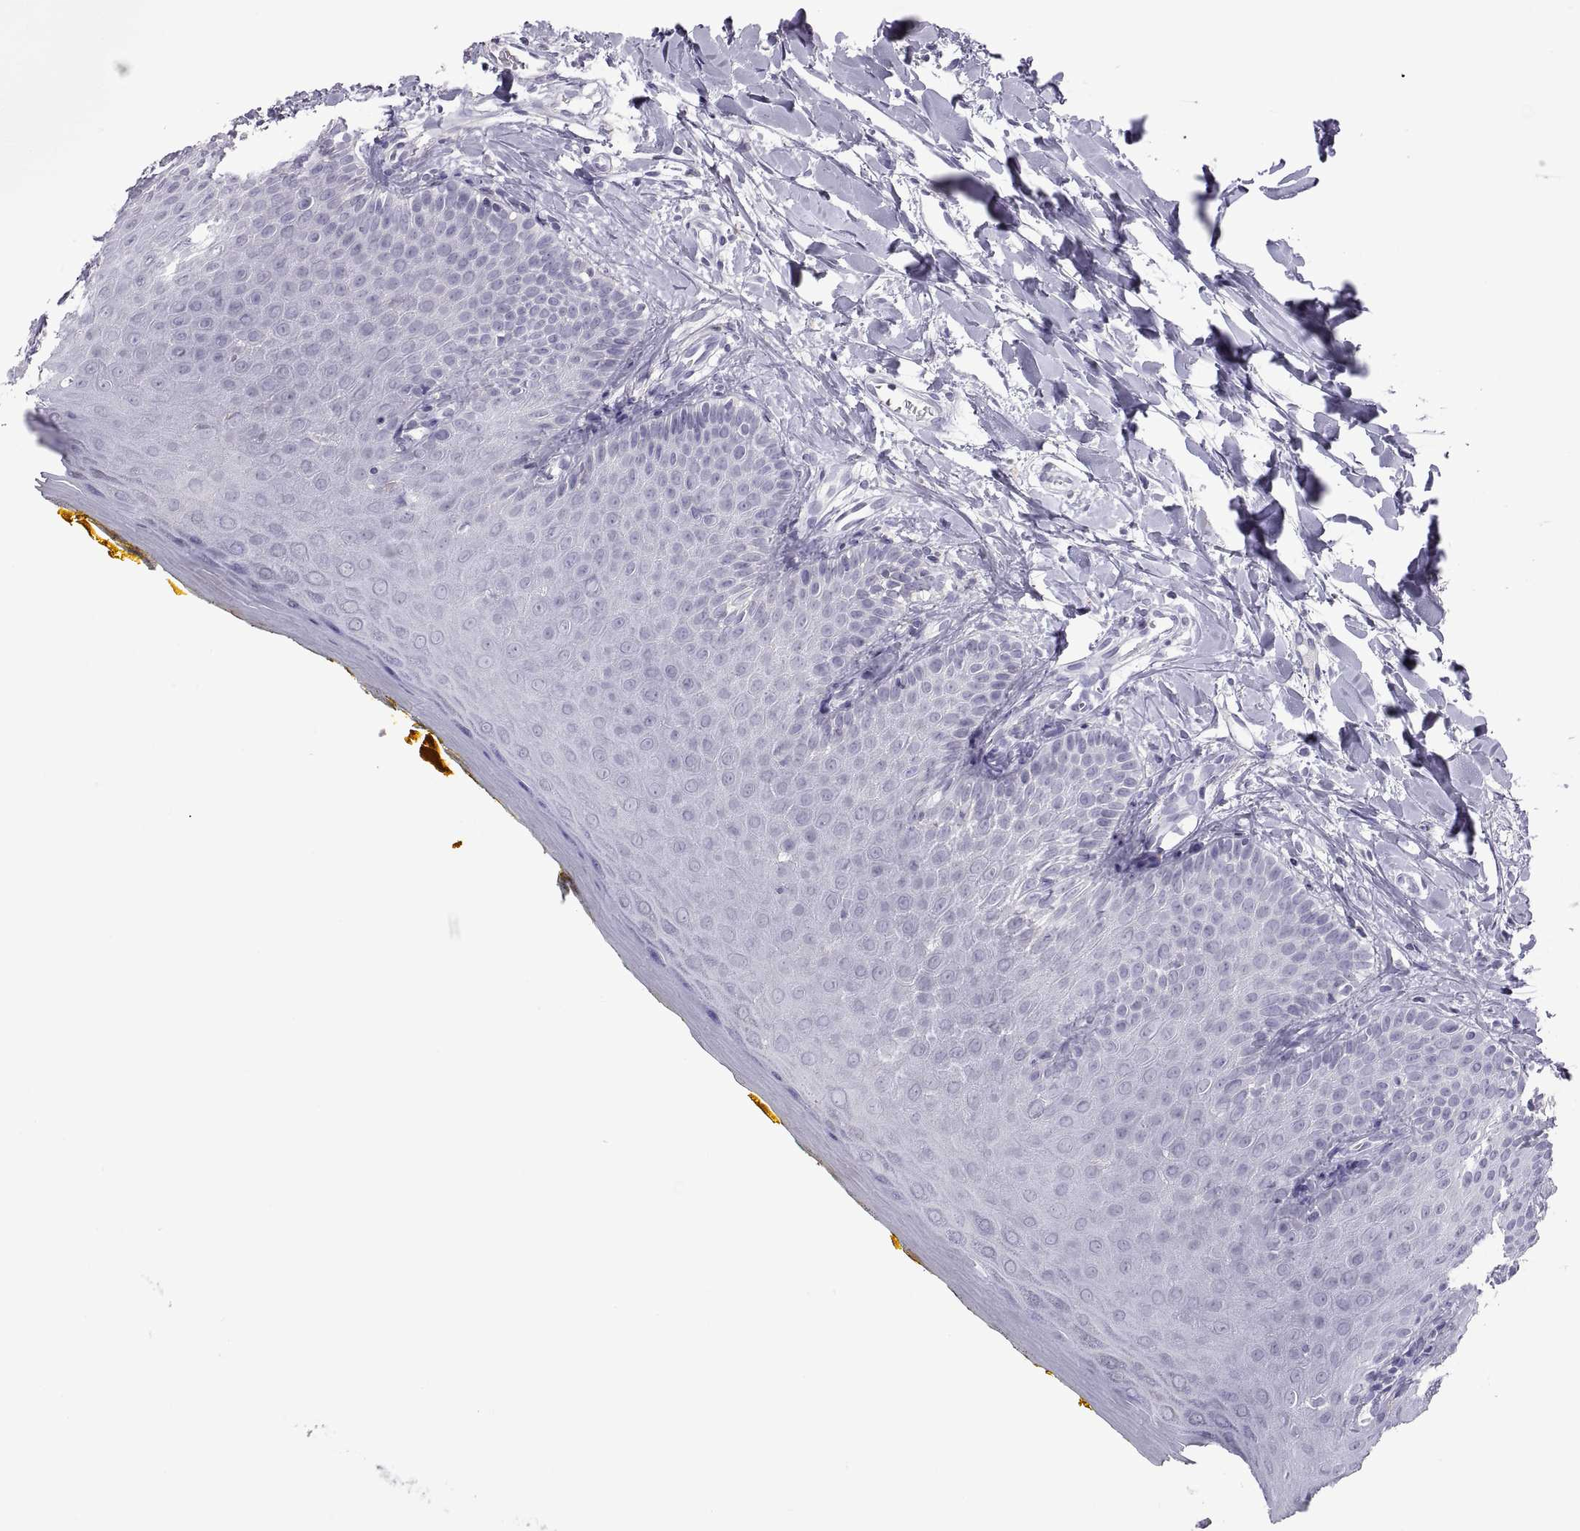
{"staining": {"intensity": "negative", "quantity": "none", "location": "none"}, "tissue": "oral mucosa", "cell_type": "Squamous epithelial cells", "image_type": "normal", "snomed": [{"axis": "morphology", "description": "Normal tissue, NOS"}, {"axis": "topography", "description": "Oral tissue"}], "caption": "Immunohistochemical staining of benign oral mucosa shows no significant positivity in squamous epithelial cells. (Immunohistochemistry, brightfield microscopy, high magnification).", "gene": "RGS19", "patient": {"sex": "female", "age": 43}}